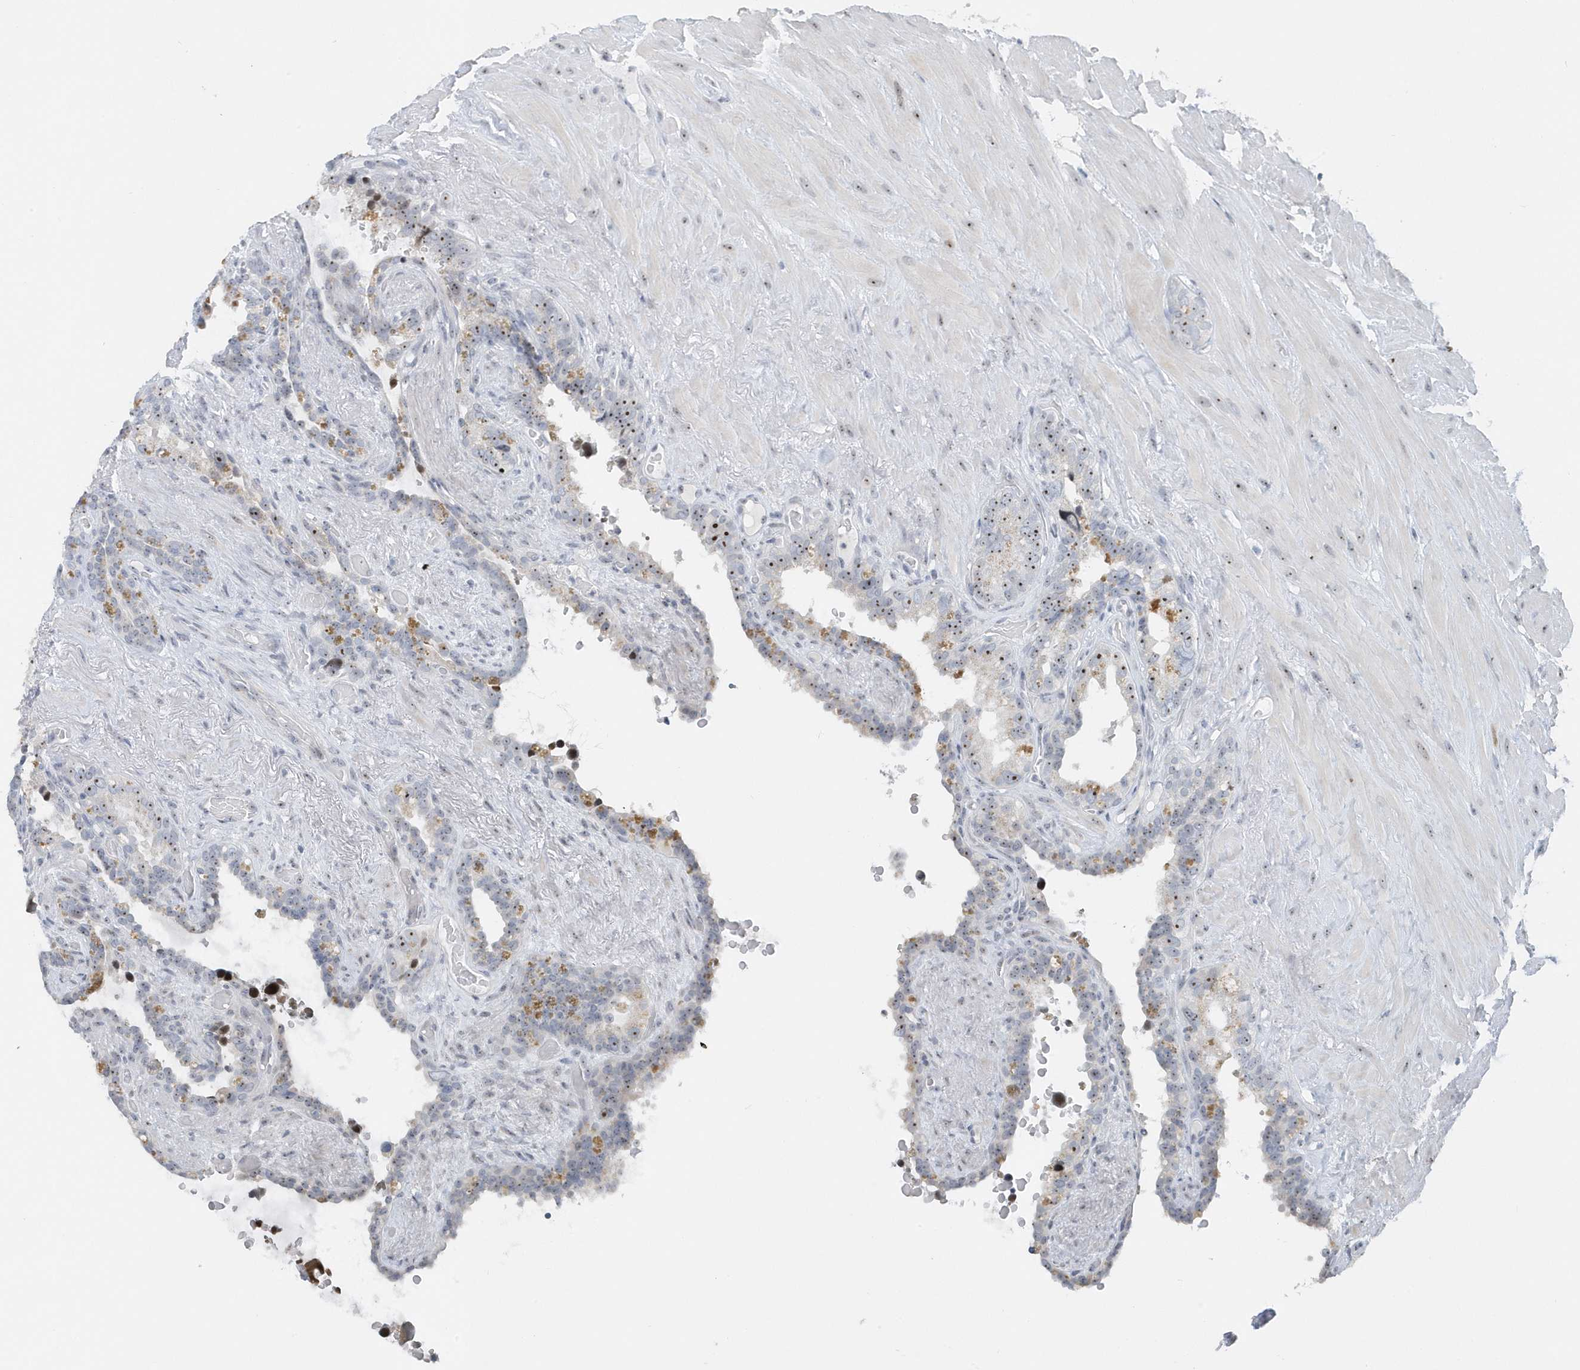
{"staining": {"intensity": "moderate", "quantity": "<25%", "location": "nuclear"}, "tissue": "seminal vesicle", "cell_type": "Glandular cells", "image_type": "normal", "snomed": [{"axis": "morphology", "description": "Normal tissue, NOS"}, {"axis": "topography", "description": "Seminal veicle"}], "caption": "A photomicrograph of seminal vesicle stained for a protein shows moderate nuclear brown staining in glandular cells.", "gene": "RPF2", "patient": {"sex": "male", "age": 80}}